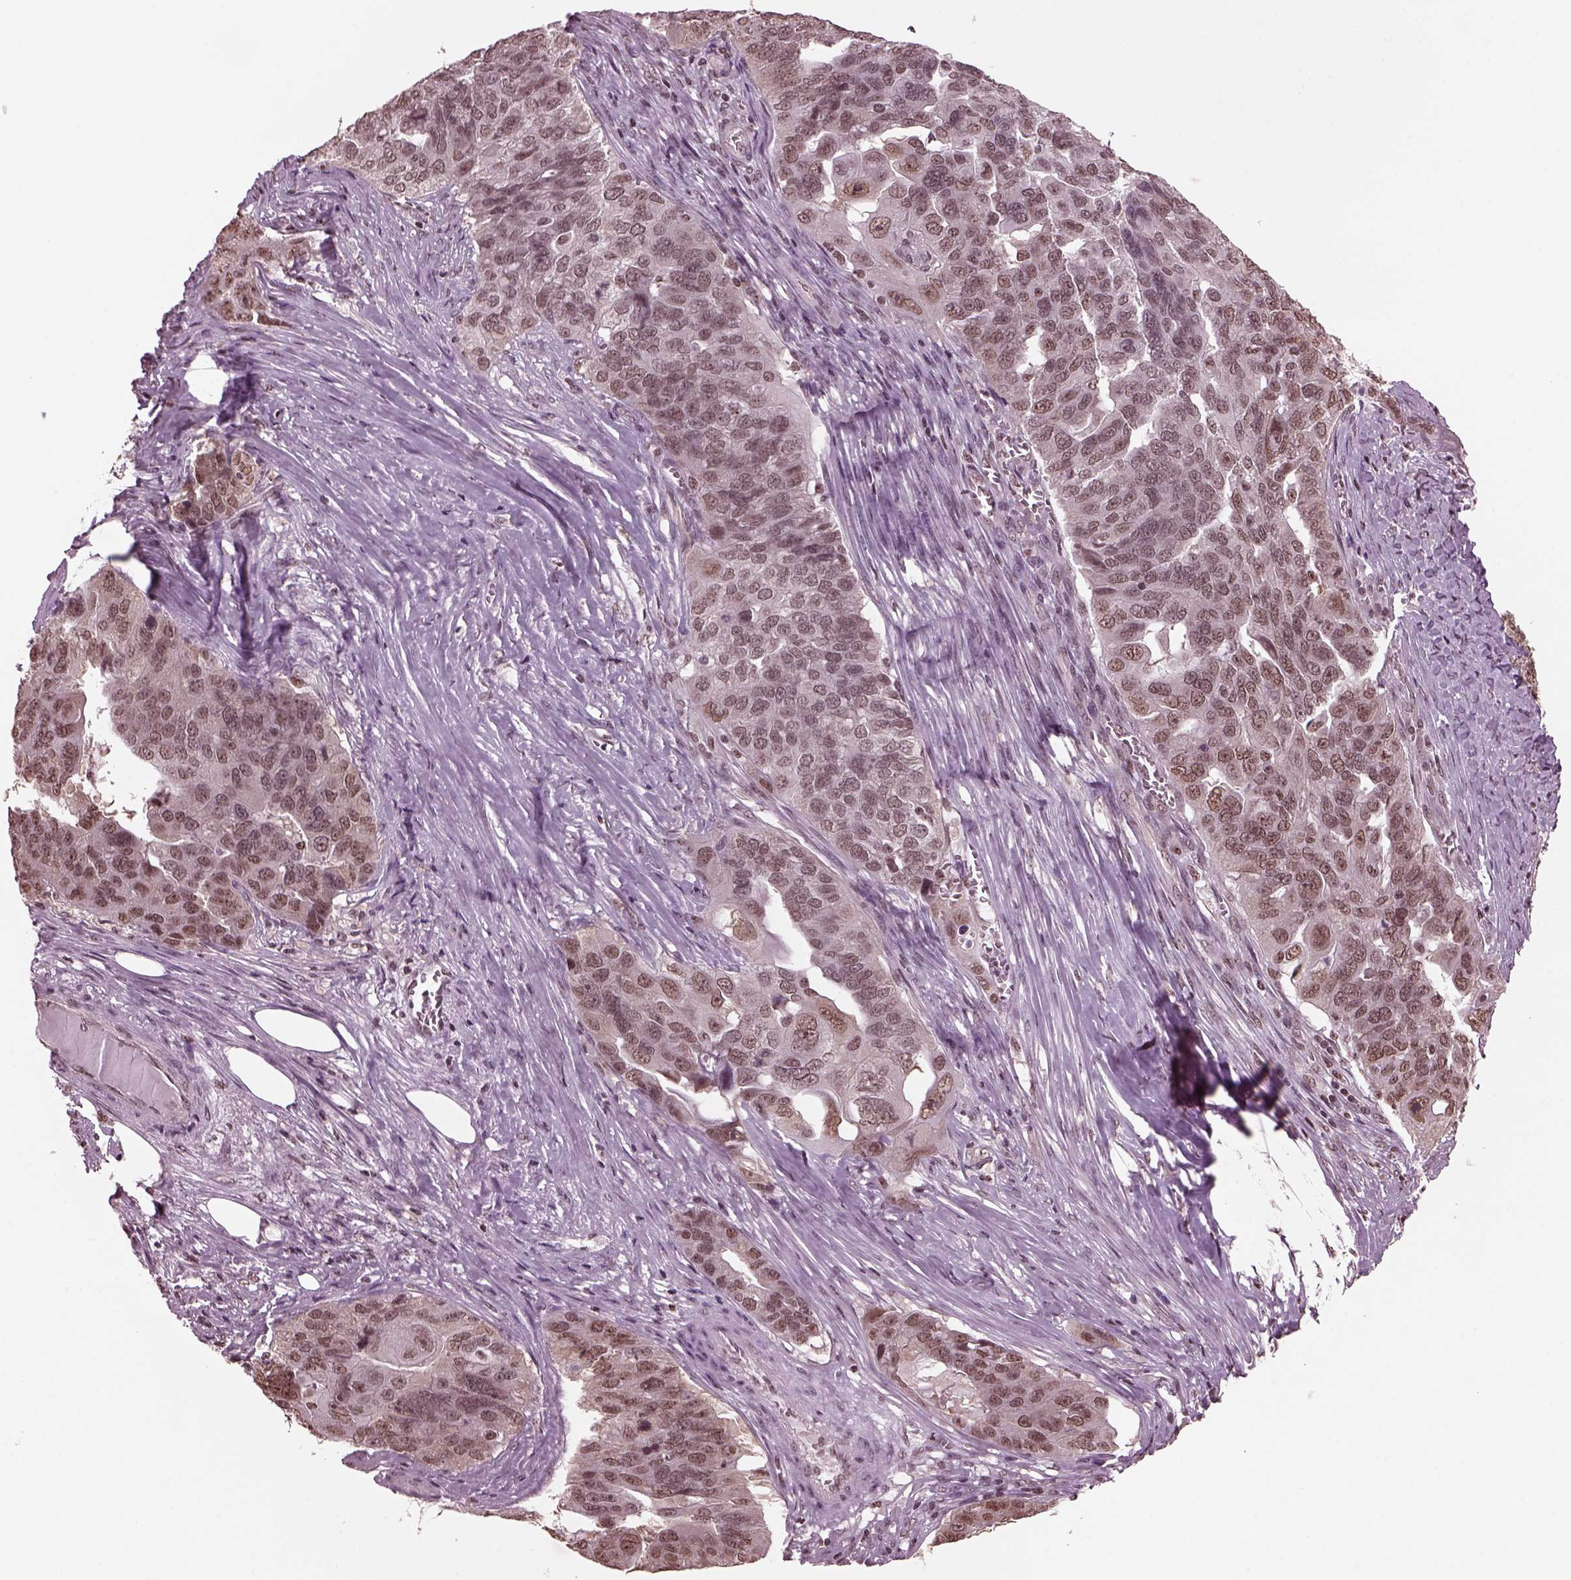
{"staining": {"intensity": "weak", "quantity": ">75%", "location": "nuclear"}, "tissue": "ovarian cancer", "cell_type": "Tumor cells", "image_type": "cancer", "snomed": [{"axis": "morphology", "description": "Carcinoma, endometroid"}, {"axis": "topography", "description": "Soft tissue"}, {"axis": "topography", "description": "Ovary"}], "caption": "Tumor cells exhibit weak nuclear positivity in about >75% of cells in ovarian endometroid carcinoma. The protein is stained brown, and the nuclei are stained in blue (DAB IHC with brightfield microscopy, high magnification).", "gene": "RUVBL2", "patient": {"sex": "female", "age": 52}}